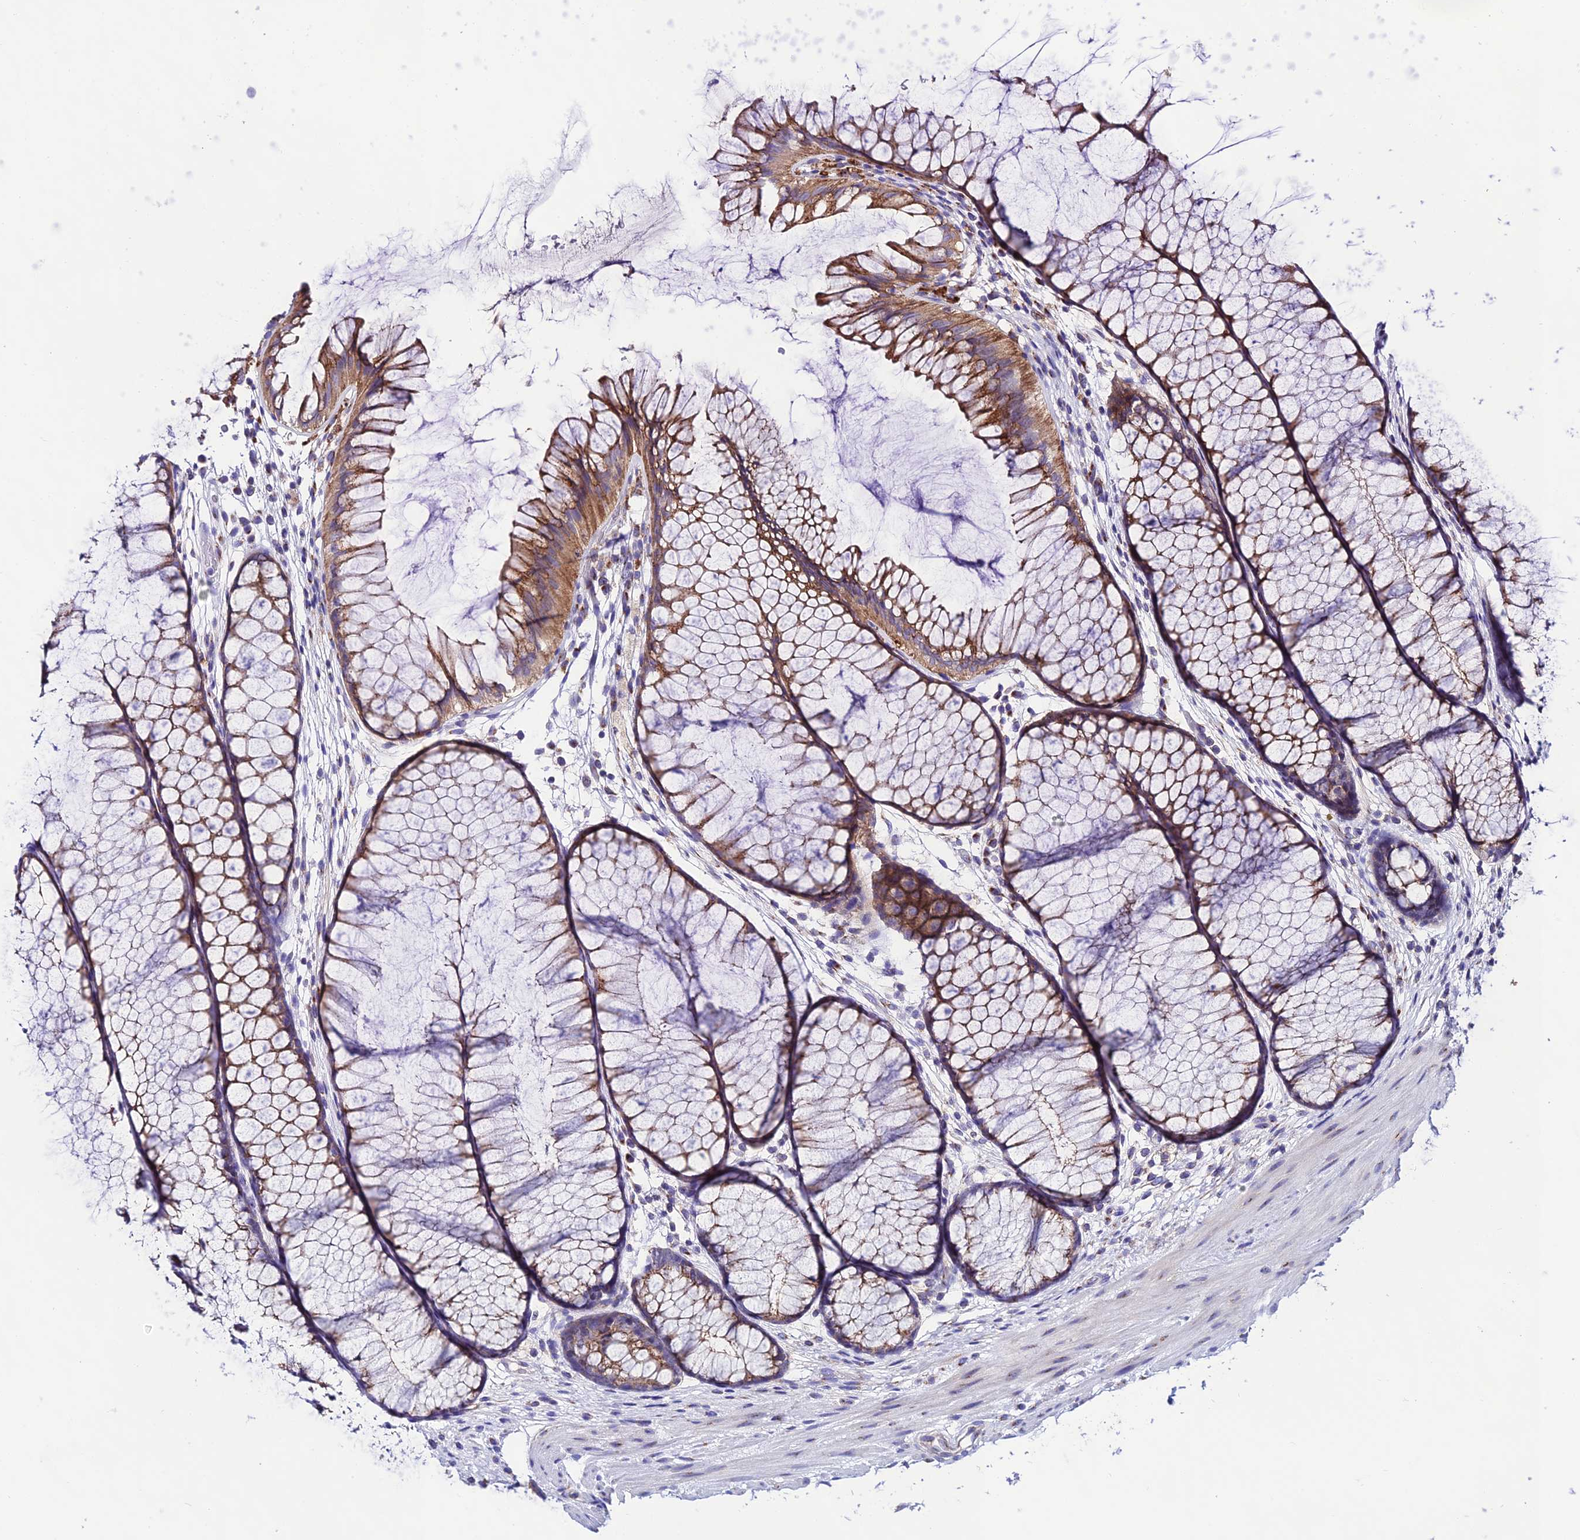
{"staining": {"intensity": "negative", "quantity": "none", "location": "none"}, "tissue": "colon", "cell_type": "Endothelial cells", "image_type": "normal", "snomed": [{"axis": "morphology", "description": "Normal tissue, NOS"}, {"axis": "topography", "description": "Colon"}], "caption": "This is an immunohistochemistry (IHC) histopathology image of unremarkable colon. There is no staining in endothelial cells.", "gene": "LACTB2", "patient": {"sex": "female", "age": 82}}